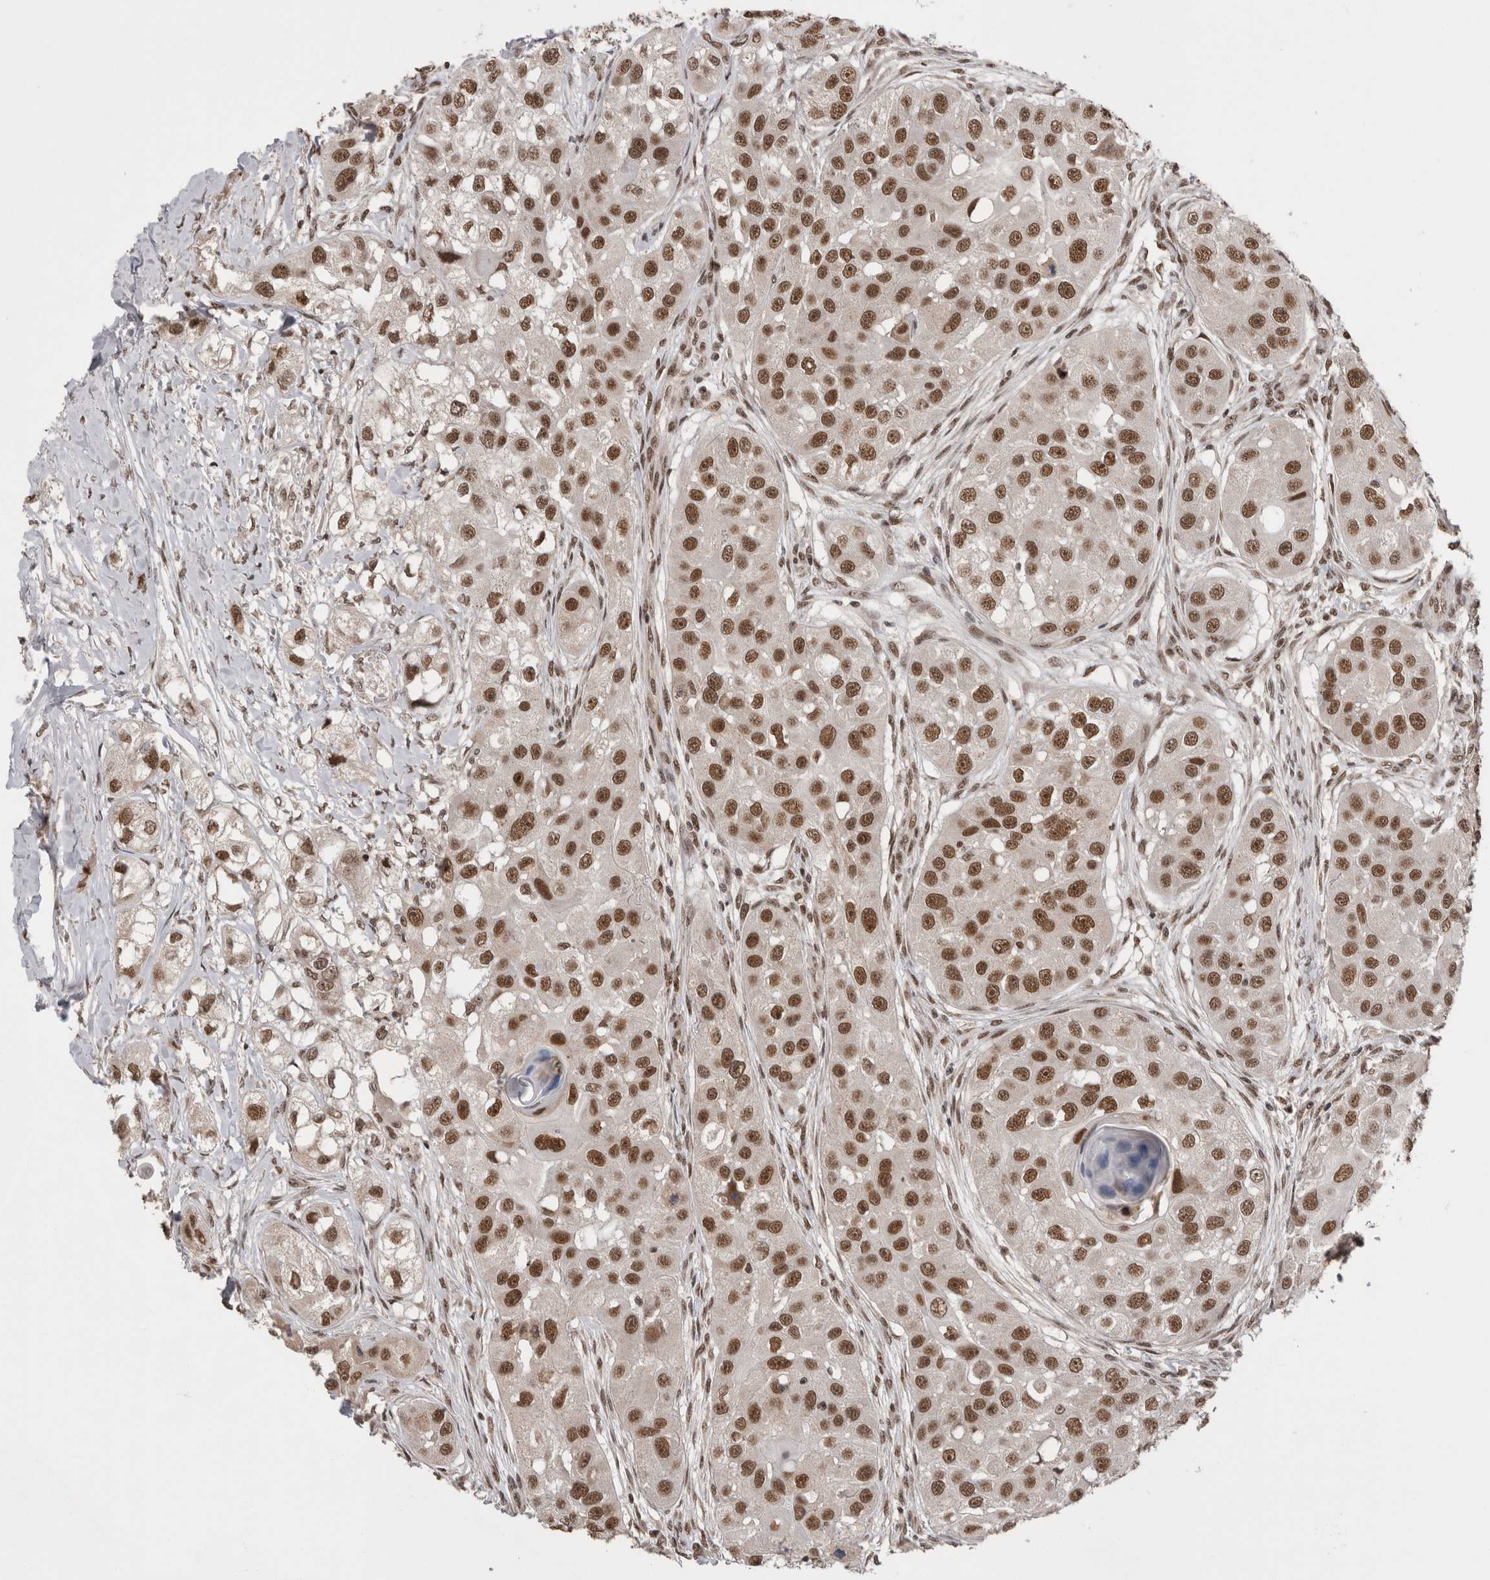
{"staining": {"intensity": "strong", "quantity": ">75%", "location": "nuclear"}, "tissue": "head and neck cancer", "cell_type": "Tumor cells", "image_type": "cancer", "snomed": [{"axis": "morphology", "description": "Normal tissue, NOS"}, {"axis": "morphology", "description": "Squamous cell carcinoma, NOS"}, {"axis": "topography", "description": "Skeletal muscle"}, {"axis": "topography", "description": "Head-Neck"}], "caption": "A brown stain highlights strong nuclear positivity of a protein in human squamous cell carcinoma (head and neck) tumor cells.", "gene": "CPSF2", "patient": {"sex": "male", "age": 51}}